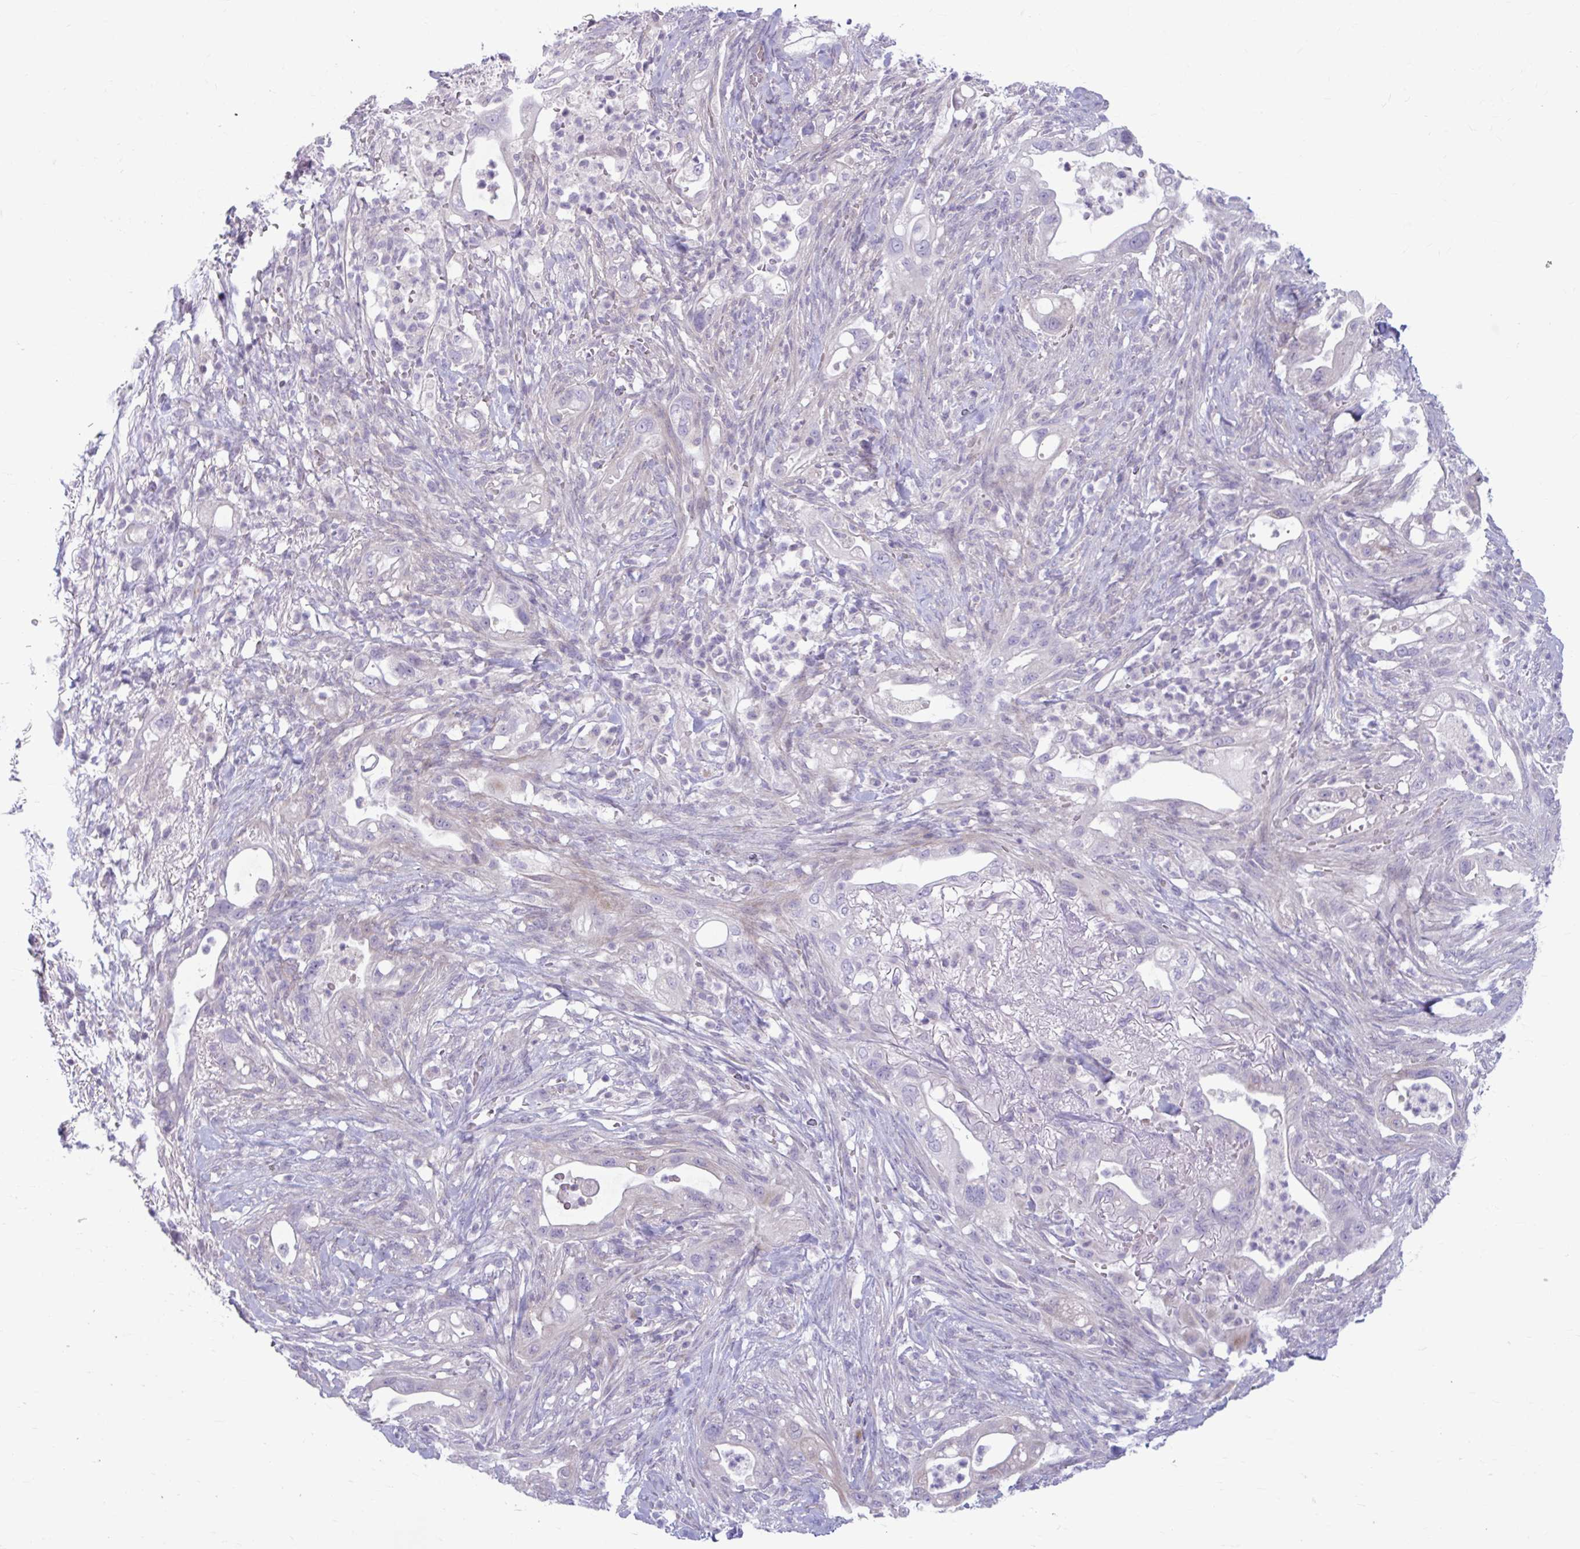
{"staining": {"intensity": "negative", "quantity": "none", "location": "none"}, "tissue": "pancreatic cancer", "cell_type": "Tumor cells", "image_type": "cancer", "snomed": [{"axis": "morphology", "description": "Adenocarcinoma, NOS"}, {"axis": "topography", "description": "Pancreas"}], "caption": "Immunohistochemical staining of human pancreatic adenocarcinoma demonstrates no significant expression in tumor cells.", "gene": "MSMO1", "patient": {"sex": "male", "age": 44}}